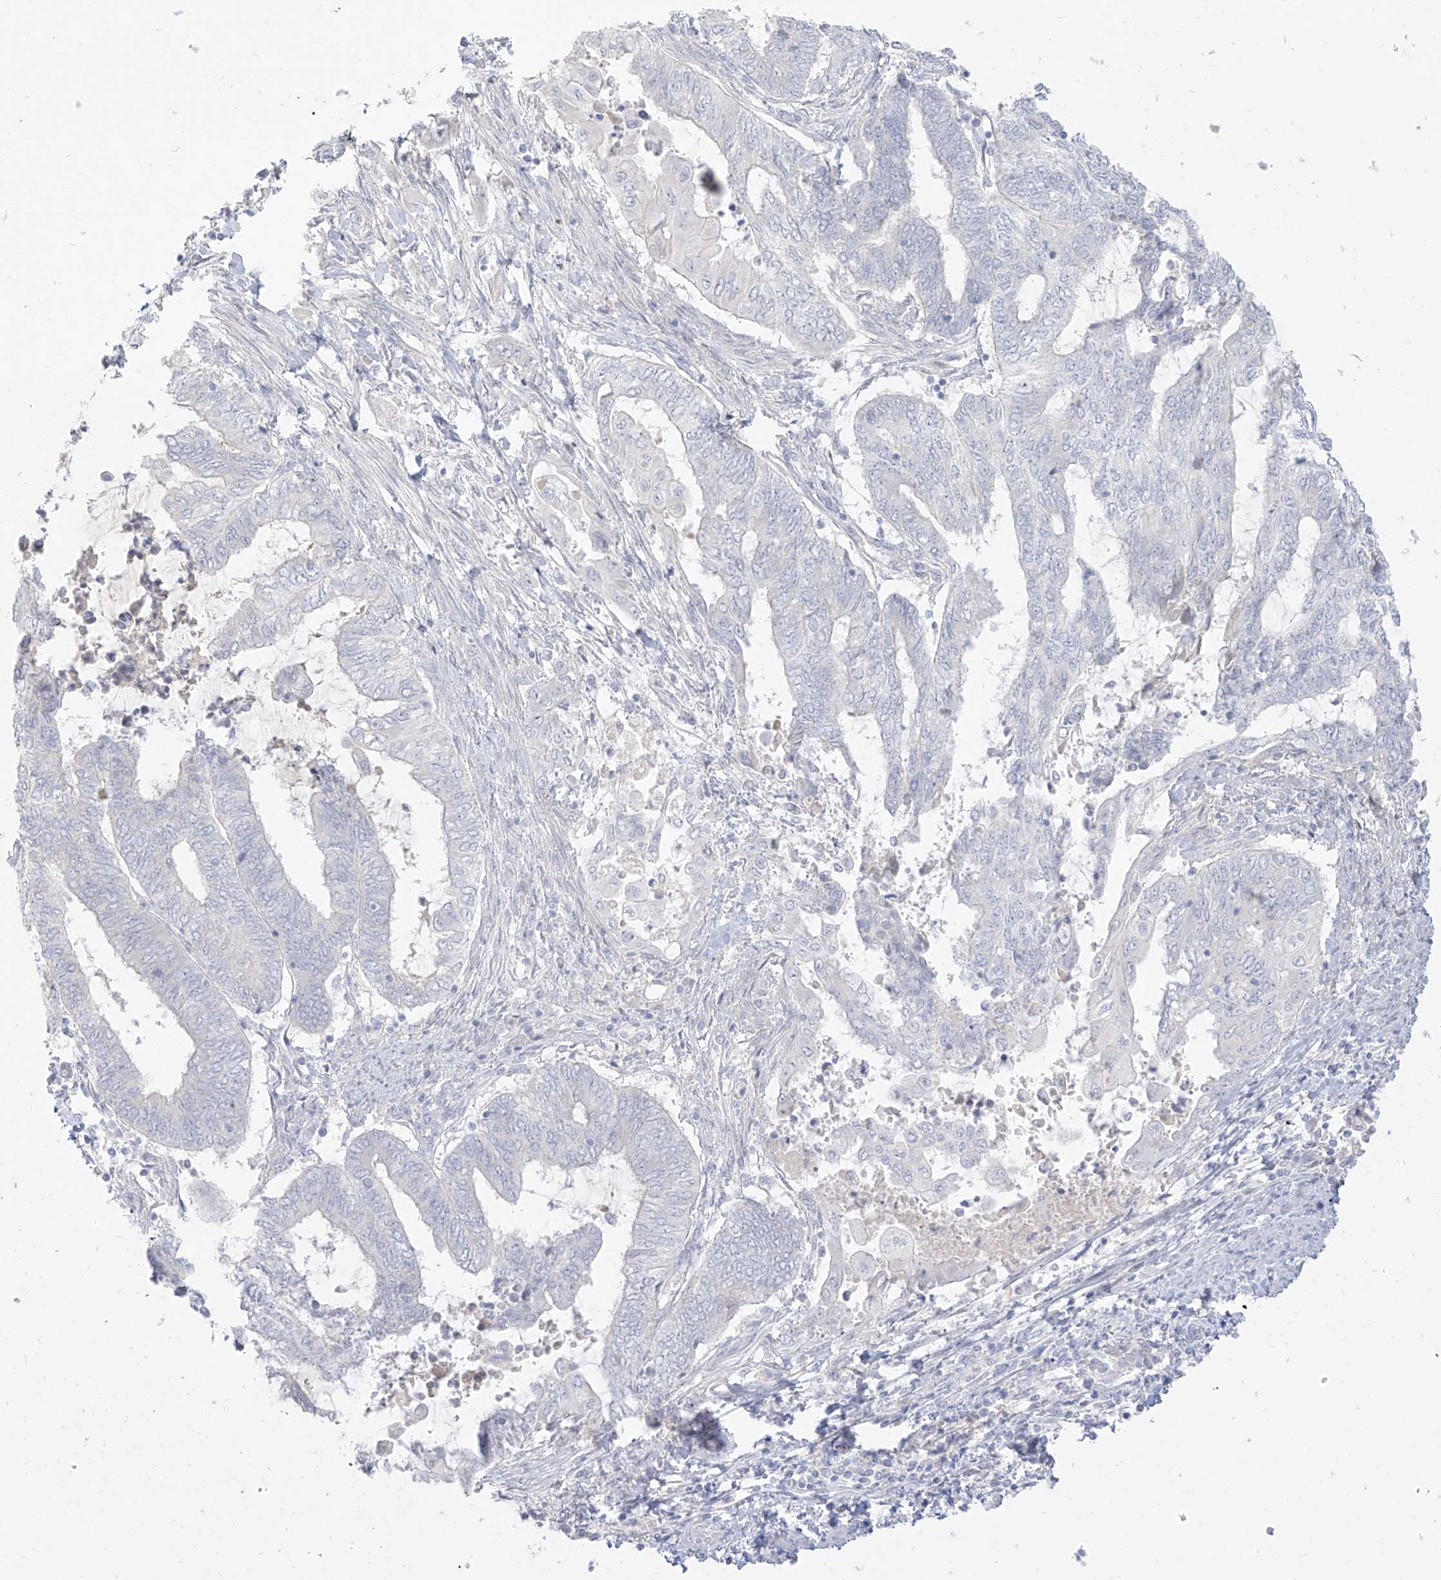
{"staining": {"intensity": "negative", "quantity": "none", "location": "none"}, "tissue": "endometrial cancer", "cell_type": "Tumor cells", "image_type": "cancer", "snomed": [{"axis": "morphology", "description": "Adenocarcinoma, NOS"}, {"axis": "topography", "description": "Uterus"}, {"axis": "topography", "description": "Endometrium"}], "caption": "Immunohistochemistry image of neoplastic tissue: endometrial adenocarcinoma stained with DAB (3,3'-diaminobenzidine) reveals no significant protein expression in tumor cells.", "gene": "ARHGEF40", "patient": {"sex": "female", "age": 70}}